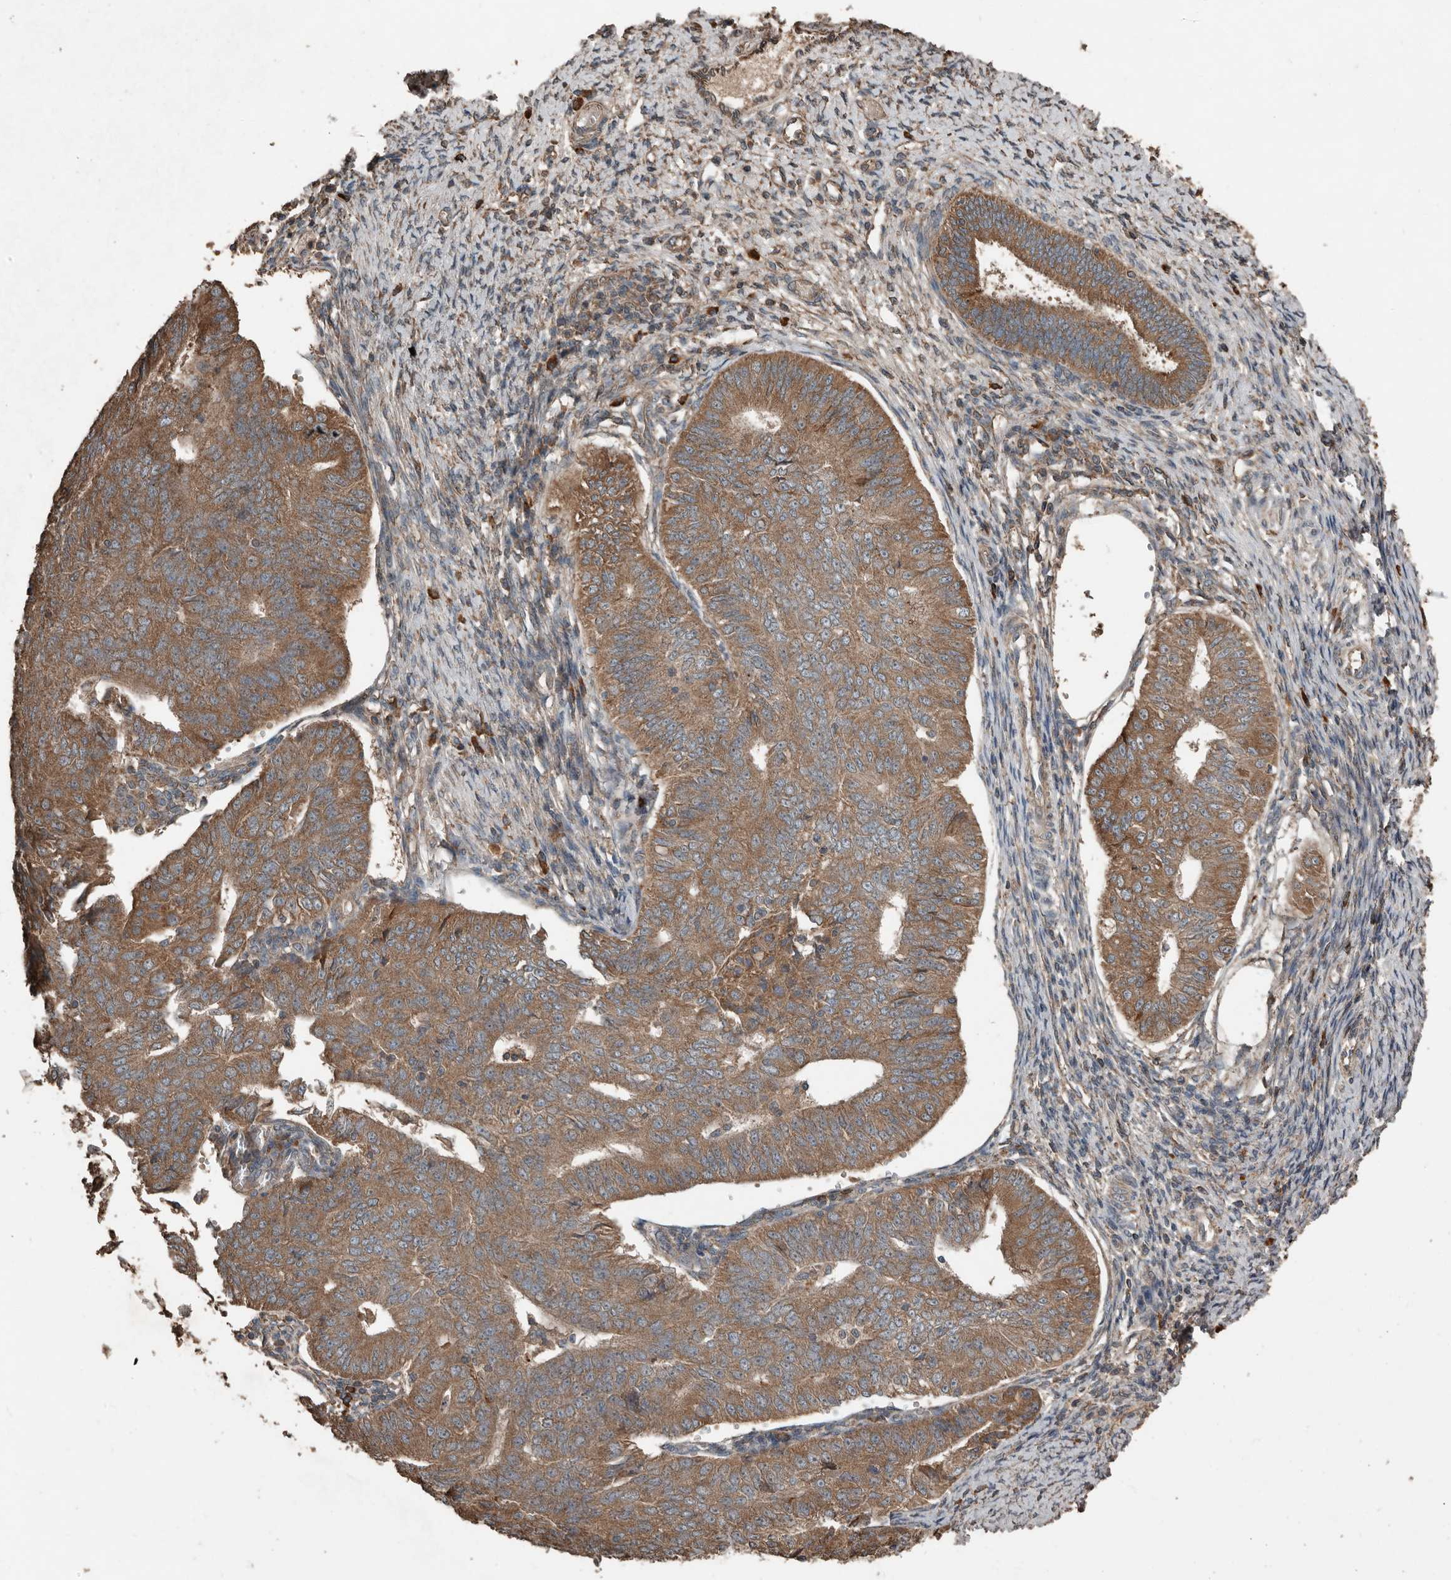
{"staining": {"intensity": "moderate", "quantity": ">75%", "location": "cytoplasmic/membranous"}, "tissue": "endometrial cancer", "cell_type": "Tumor cells", "image_type": "cancer", "snomed": [{"axis": "morphology", "description": "Adenocarcinoma, NOS"}, {"axis": "topography", "description": "Endometrium"}], "caption": "A brown stain labels moderate cytoplasmic/membranous staining of a protein in adenocarcinoma (endometrial) tumor cells. The staining is performed using DAB brown chromogen to label protein expression. The nuclei are counter-stained blue using hematoxylin.", "gene": "RNF207", "patient": {"sex": "female", "age": 32}}